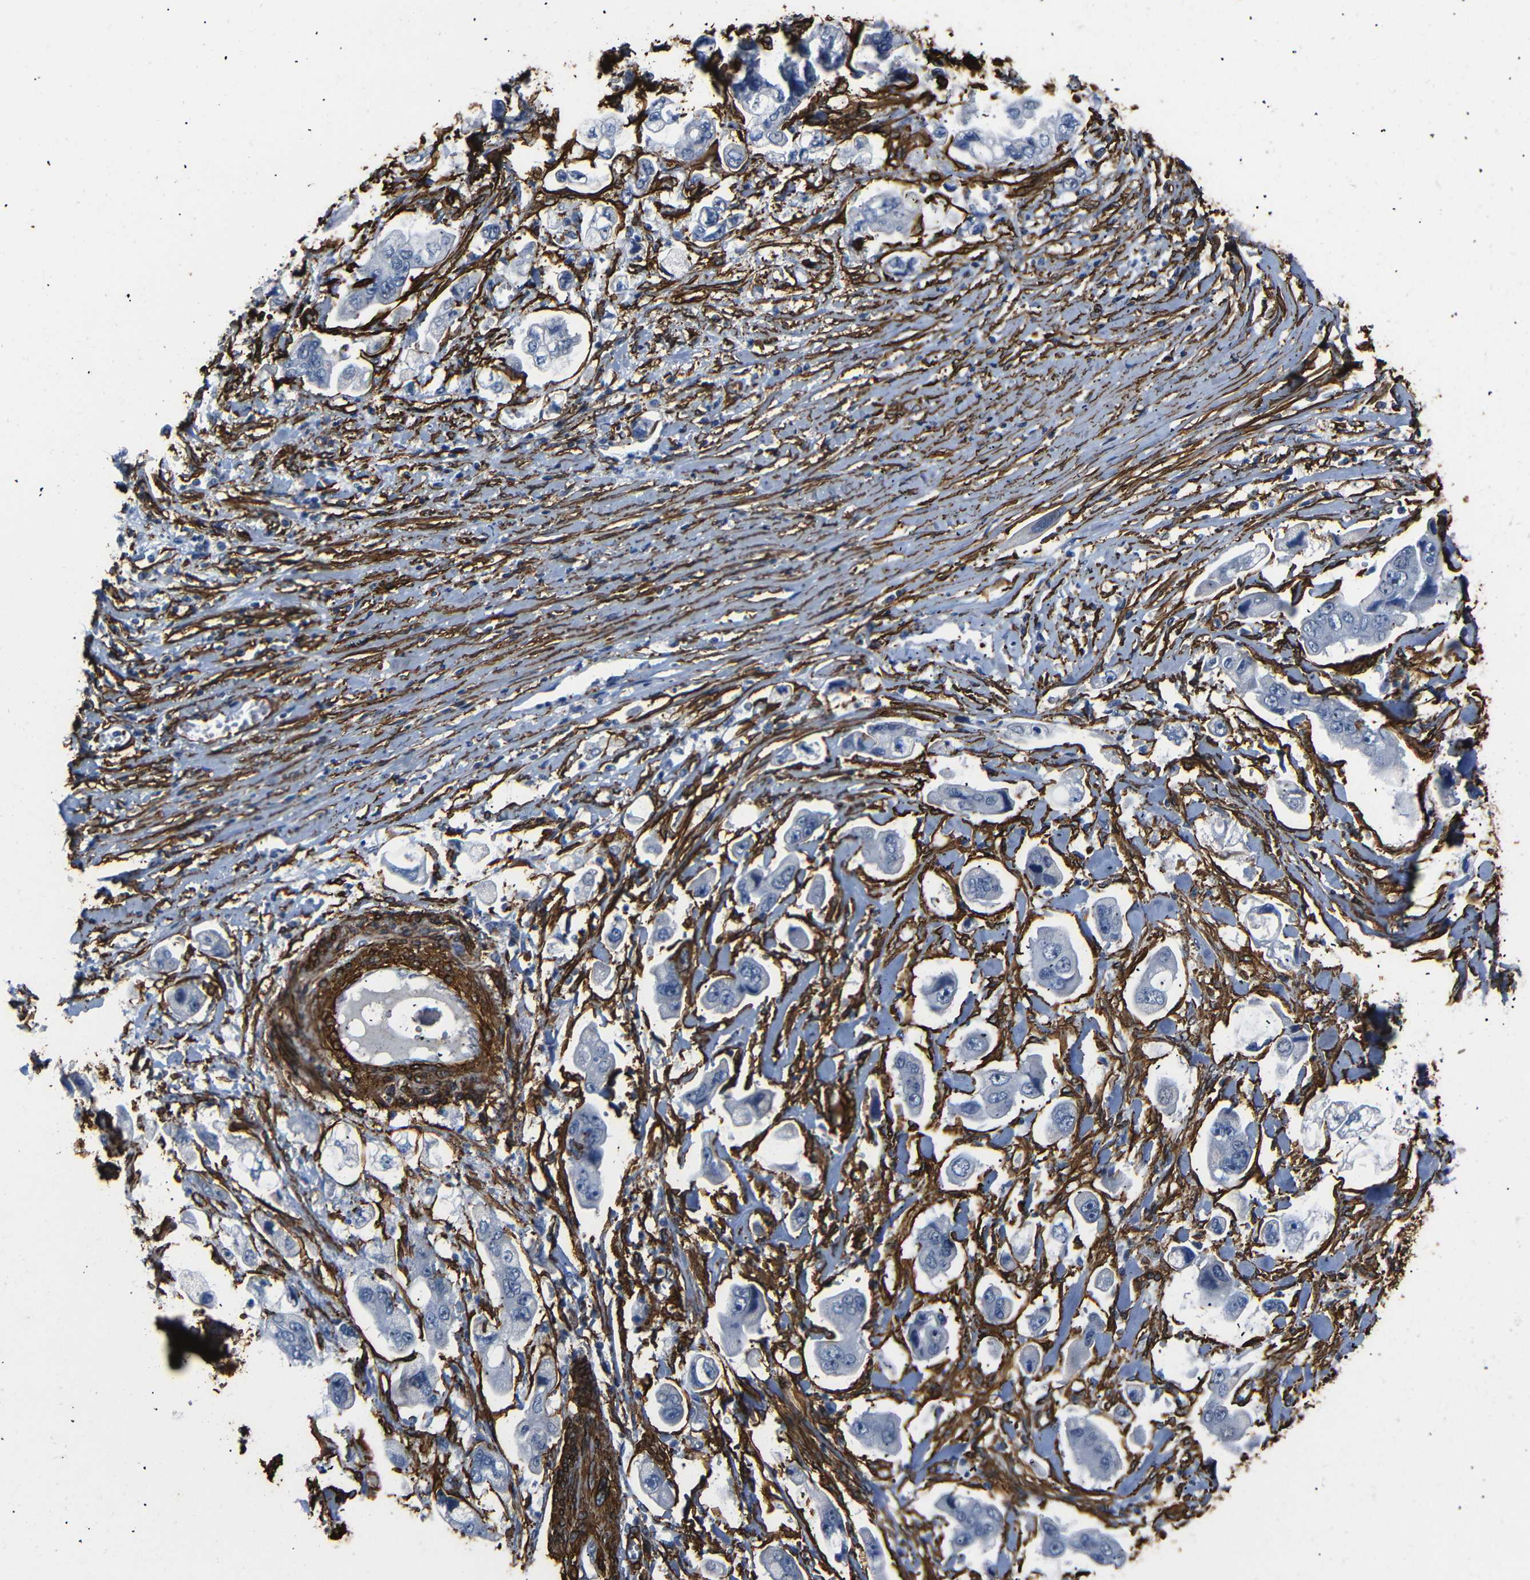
{"staining": {"intensity": "negative", "quantity": "none", "location": "none"}, "tissue": "stomach cancer", "cell_type": "Tumor cells", "image_type": "cancer", "snomed": [{"axis": "morphology", "description": "Adenocarcinoma, NOS"}, {"axis": "topography", "description": "Stomach"}], "caption": "Human adenocarcinoma (stomach) stained for a protein using immunohistochemistry (IHC) reveals no expression in tumor cells.", "gene": "ACTA2", "patient": {"sex": "male", "age": 62}}